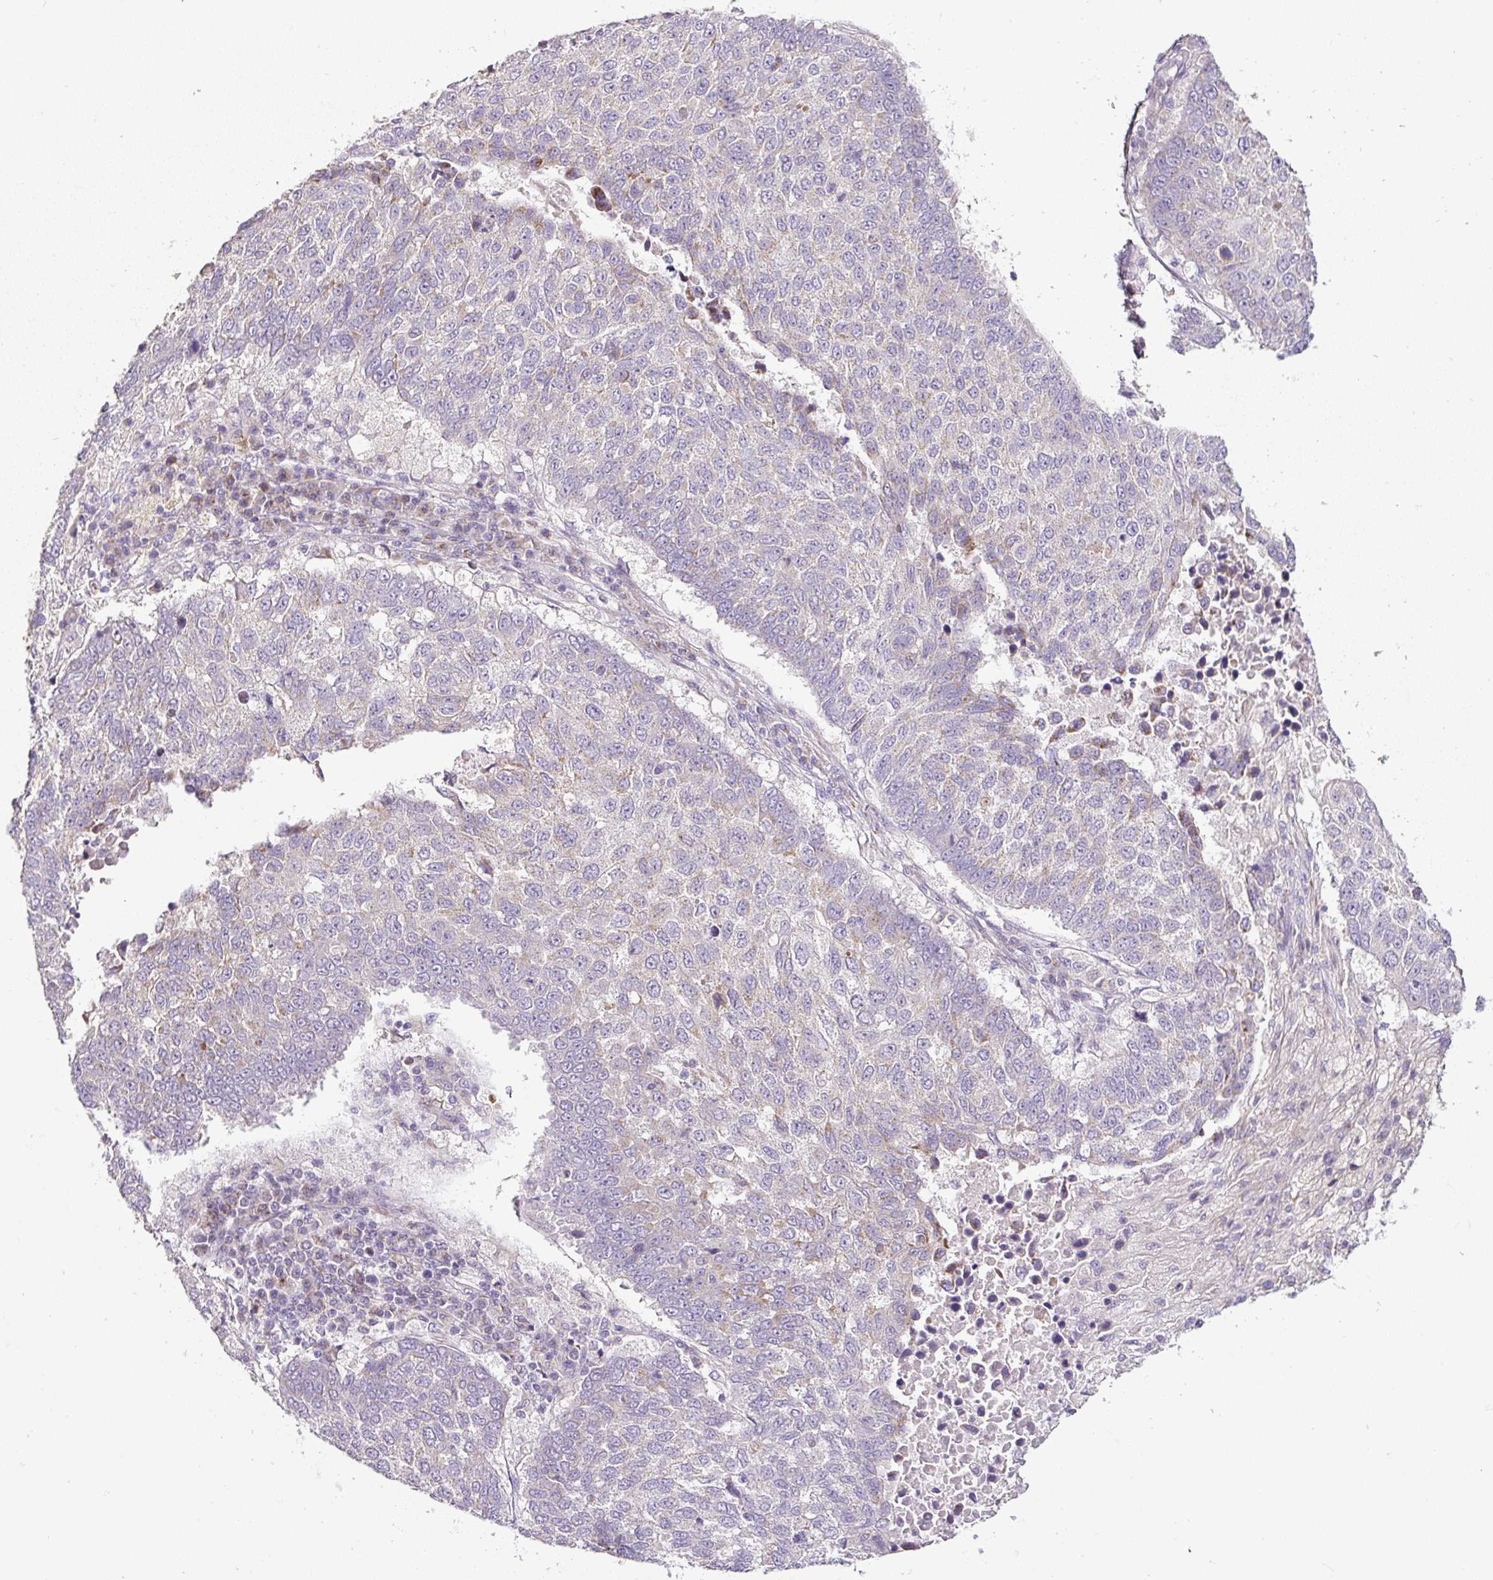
{"staining": {"intensity": "weak", "quantity": "<25%", "location": "cytoplasmic/membranous"}, "tissue": "lung cancer", "cell_type": "Tumor cells", "image_type": "cancer", "snomed": [{"axis": "morphology", "description": "Squamous cell carcinoma, NOS"}, {"axis": "topography", "description": "Lung"}], "caption": "DAB (3,3'-diaminobenzidine) immunohistochemical staining of lung squamous cell carcinoma demonstrates no significant positivity in tumor cells.", "gene": "HPS4", "patient": {"sex": "male", "age": 73}}